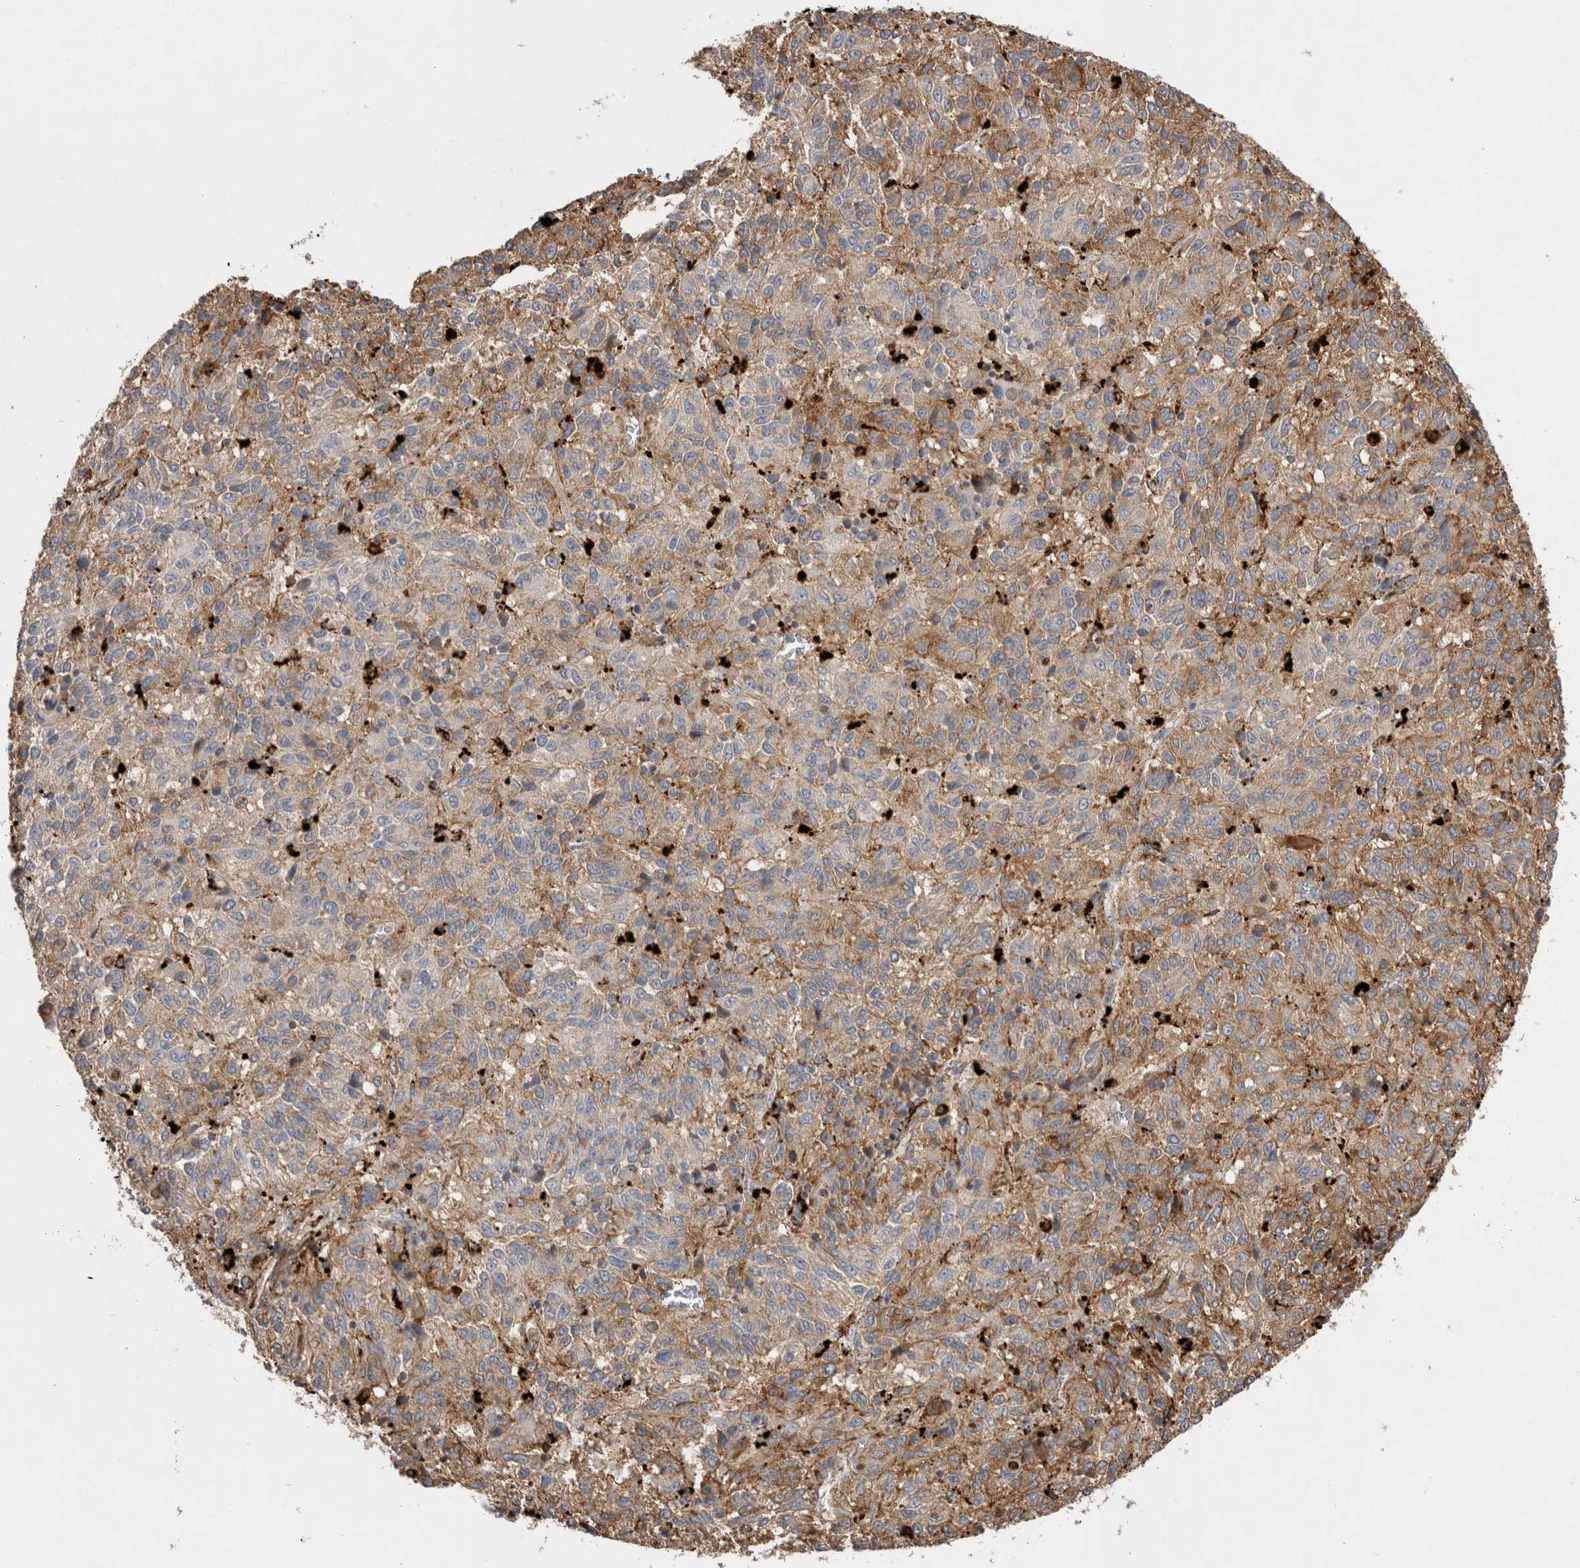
{"staining": {"intensity": "moderate", "quantity": ">75%", "location": "cytoplasmic/membranous"}, "tissue": "melanoma", "cell_type": "Tumor cells", "image_type": "cancer", "snomed": [{"axis": "morphology", "description": "Malignant melanoma, Metastatic site"}, {"axis": "topography", "description": "Lung"}], "caption": "Protein staining demonstrates moderate cytoplasmic/membranous positivity in about >75% of tumor cells in melanoma. (DAB IHC, brown staining for protein, blue staining for nuclei).", "gene": "CTSA", "patient": {"sex": "male", "age": 64}}